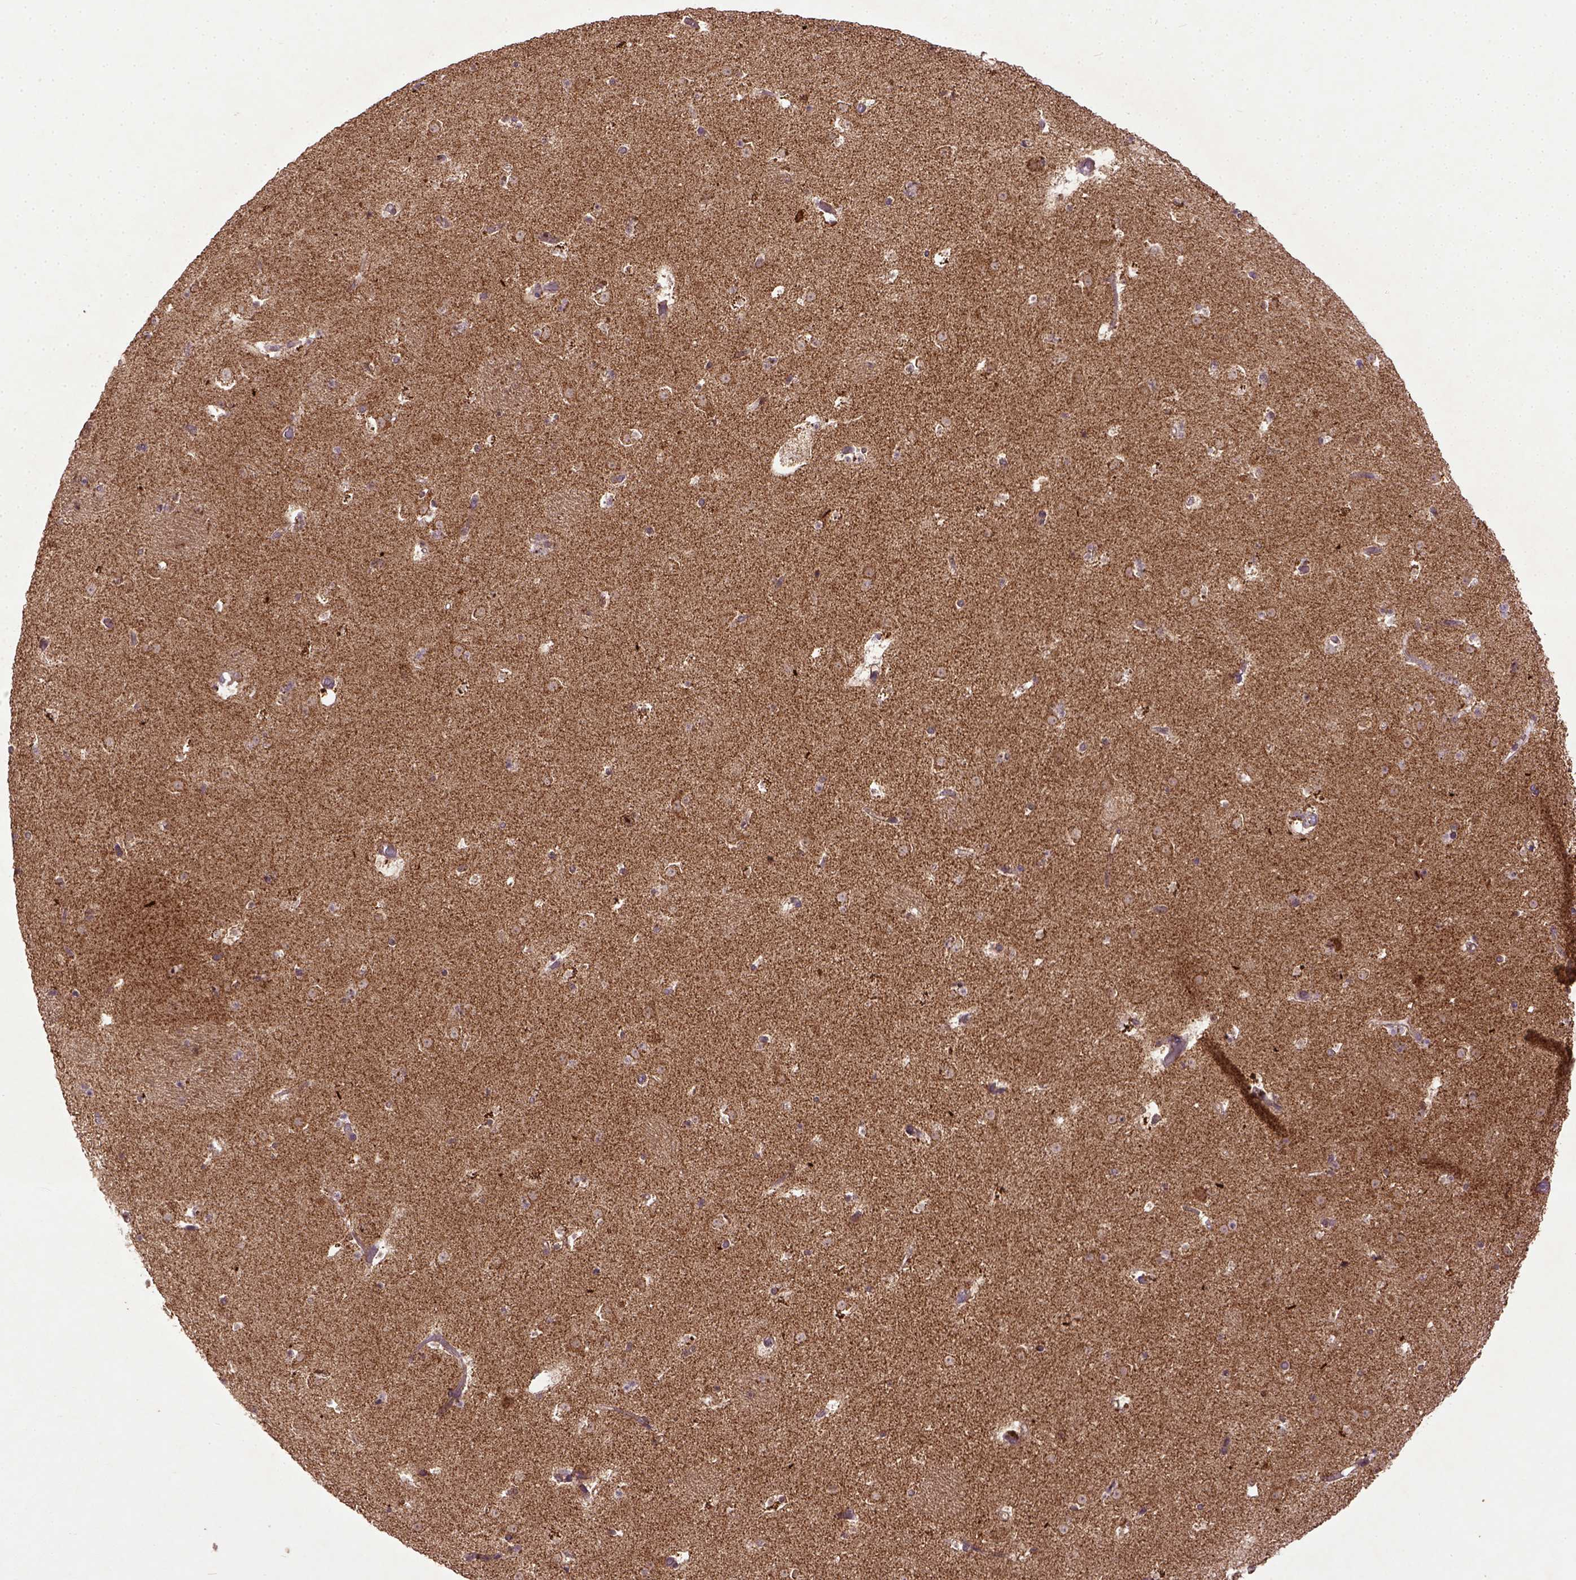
{"staining": {"intensity": "weak", "quantity": "25%-75%", "location": "cytoplasmic/membranous"}, "tissue": "caudate", "cell_type": "Glial cells", "image_type": "normal", "snomed": [{"axis": "morphology", "description": "Normal tissue, NOS"}, {"axis": "topography", "description": "Lateral ventricle wall"}], "caption": "Protein positivity by IHC displays weak cytoplasmic/membranous expression in approximately 25%-75% of glial cells in unremarkable caudate.", "gene": "MT", "patient": {"sex": "female", "age": 42}}